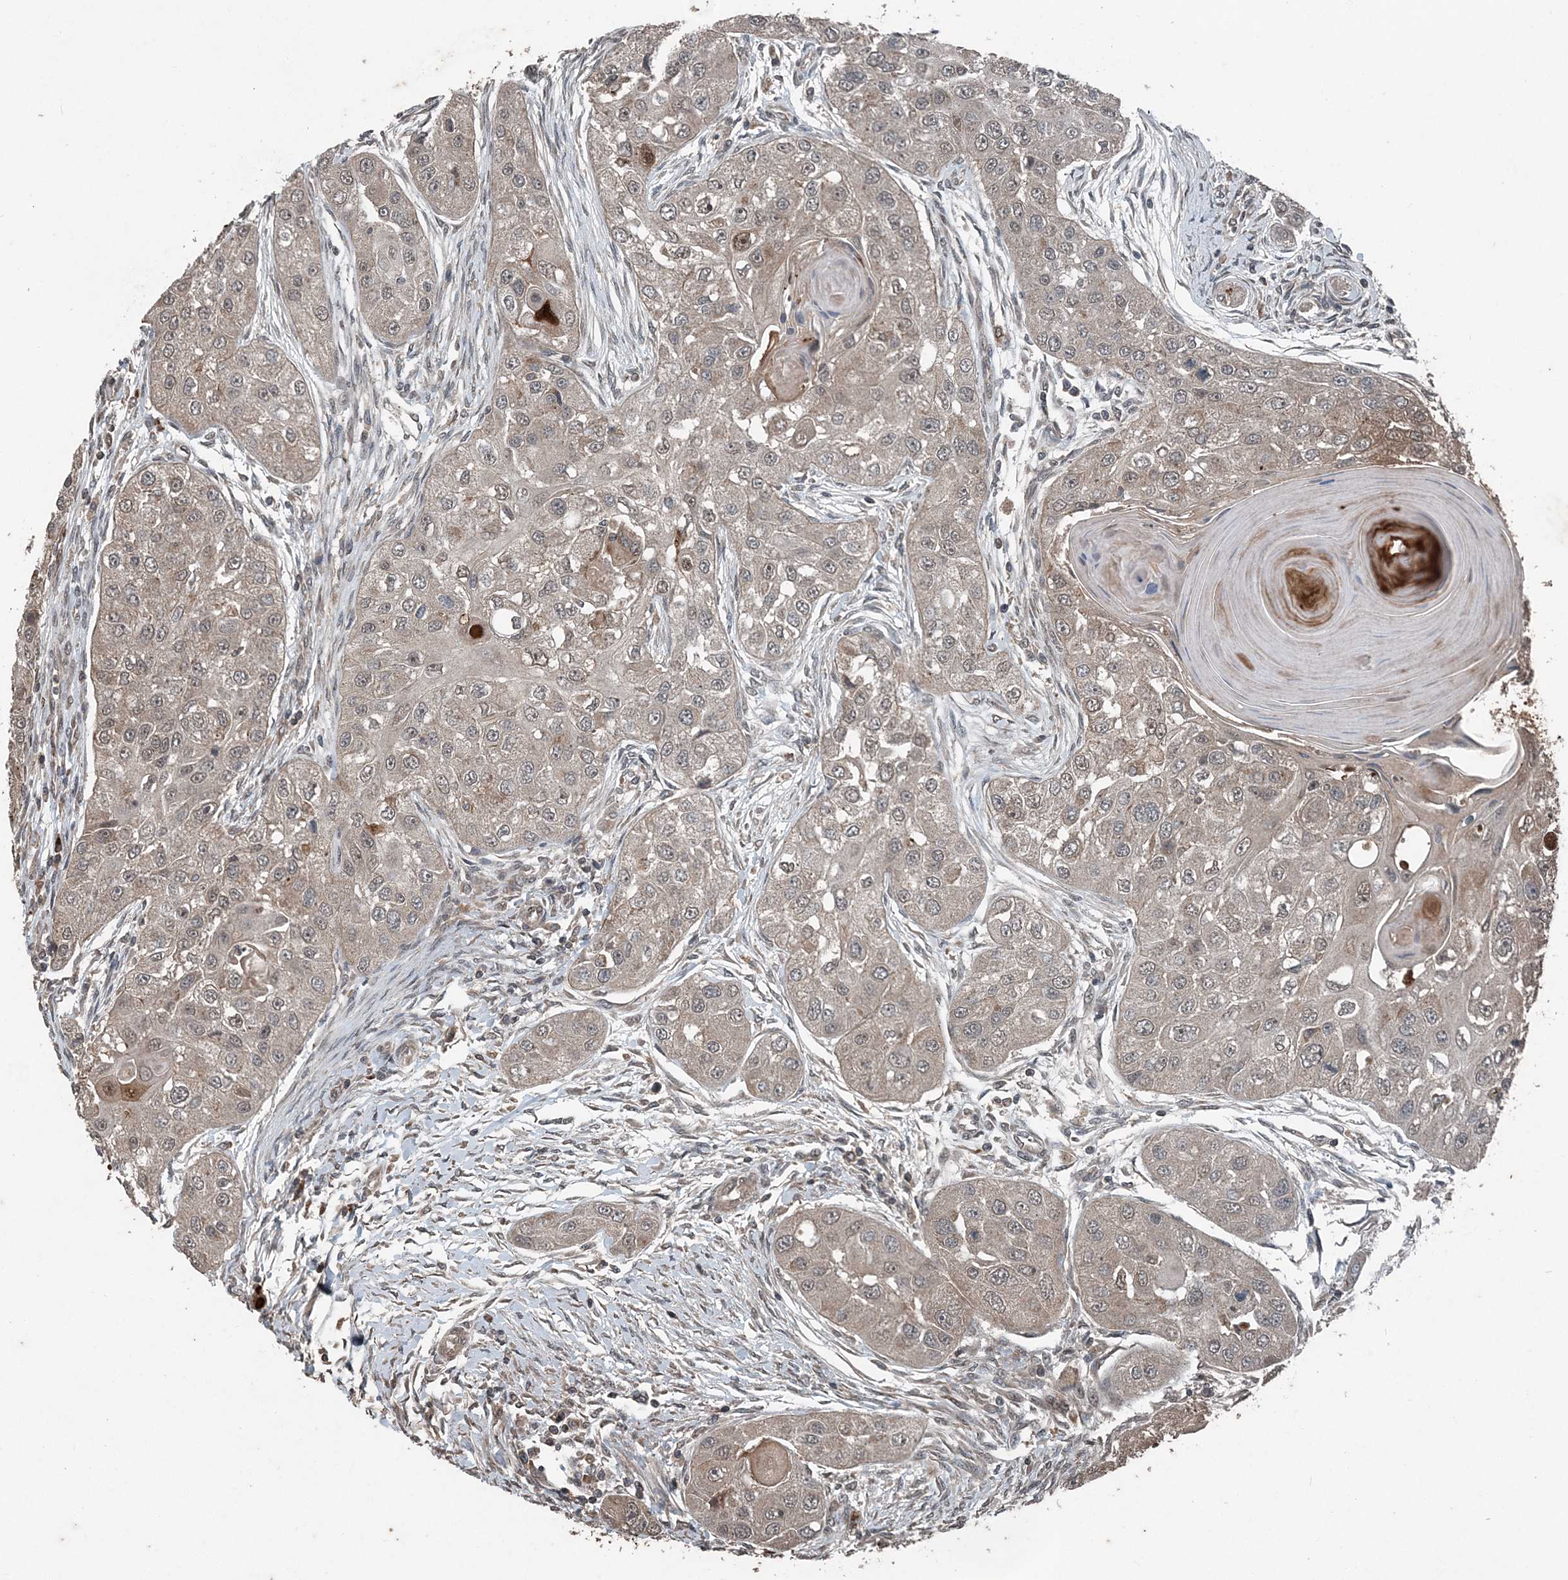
{"staining": {"intensity": "weak", "quantity": "<25%", "location": "cytoplasmic/membranous"}, "tissue": "head and neck cancer", "cell_type": "Tumor cells", "image_type": "cancer", "snomed": [{"axis": "morphology", "description": "Normal tissue, NOS"}, {"axis": "morphology", "description": "Squamous cell carcinoma, NOS"}, {"axis": "topography", "description": "Skeletal muscle"}, {"axis": "topography", "description": "Head-Neck"}], "caption": "Protein analysis of head and neck squamous cell carcinoma displays no significant expression in tumor cells.", "gene": "CFL1", "patient": {"sex": "male", "age": 51}}